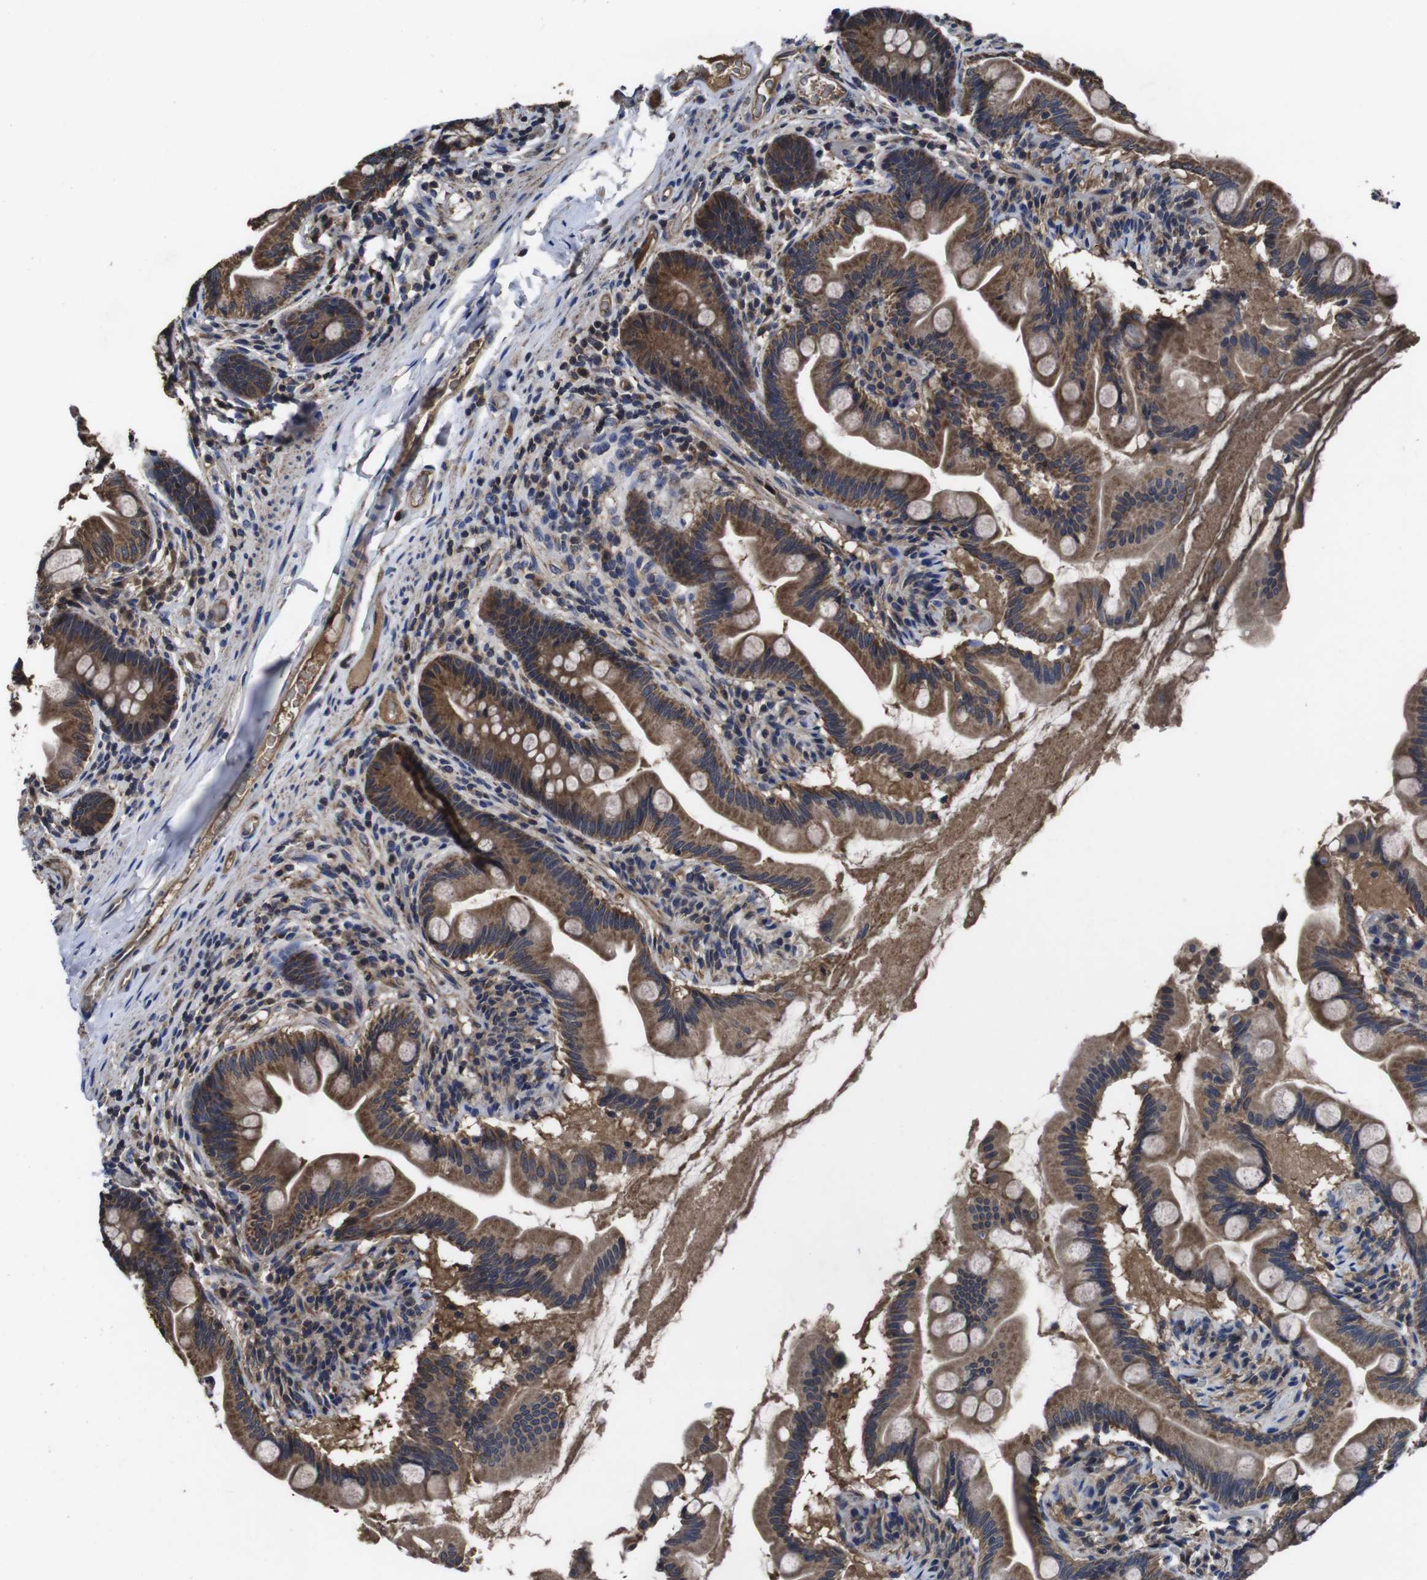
{"staining": {"intensity": "moderate", "quantity": ">75%", "location": "cytoplasmic/membranous"}, "tissue": "small intestine", "cell_type": "Glandular cells", "image_type": "normal", "snomed": [{"axis": "morphology", "description": "Normal tissue, NOS"}, {"axis": "topography", "description": "Small intestine"}], "caption": "Unremarkable small intestine was stained to show a protein in brown. There is medium levels of moderate cytoplasmic/membranous staining in approximately >75% of glandular cells. (Stains: DAB in brown, nuclei in blue, Microscopy: brightfield microscopy at high magnification).", "gene": "CXCL11", "patient": {"sex": "female", "age": 56}}